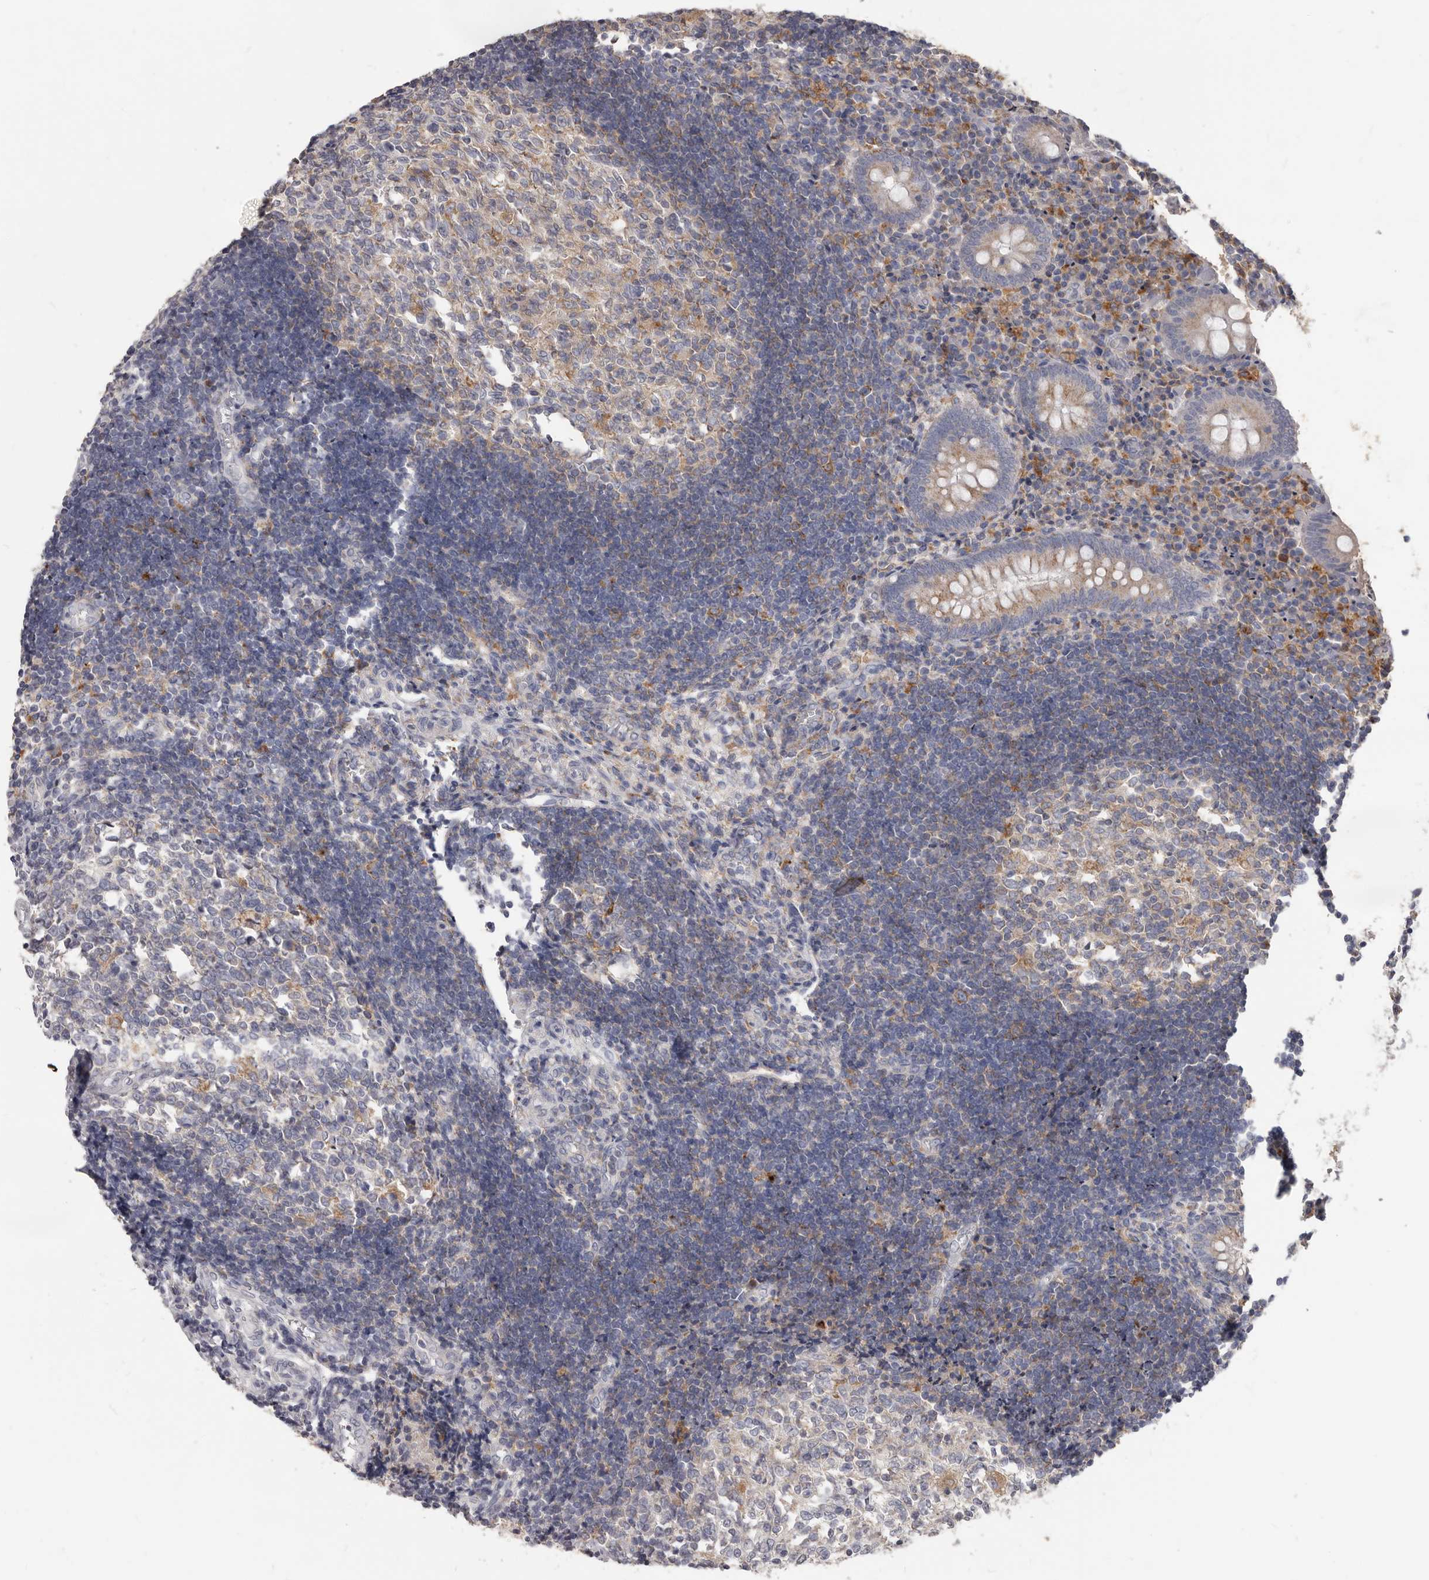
{"staining": {"intensity": "weak", "quantity": "25%-75%", "location": "cytoplasmic/membranous"}, "tissue": "appendix", "cell_type": "Glandular cells", "image_type": "normal", "snomed": [{"axis": "morphology", "description": "Normal tissue, NOS"}, {"axis": "topography", "description": "Appendix"}], "caption": "Appendix stained with immunohistochemistry (IHC) exhibits weak cytoplasmic/membranous staining in about 25%-75% of glandular cells. The protein of interest is stained brown, and the nuclei are stained in blue (DAB IHC with brightfield microscopy, high magnification).", "gene": "PI4K2A", "patient": {"sex": "female", "age": 17}}